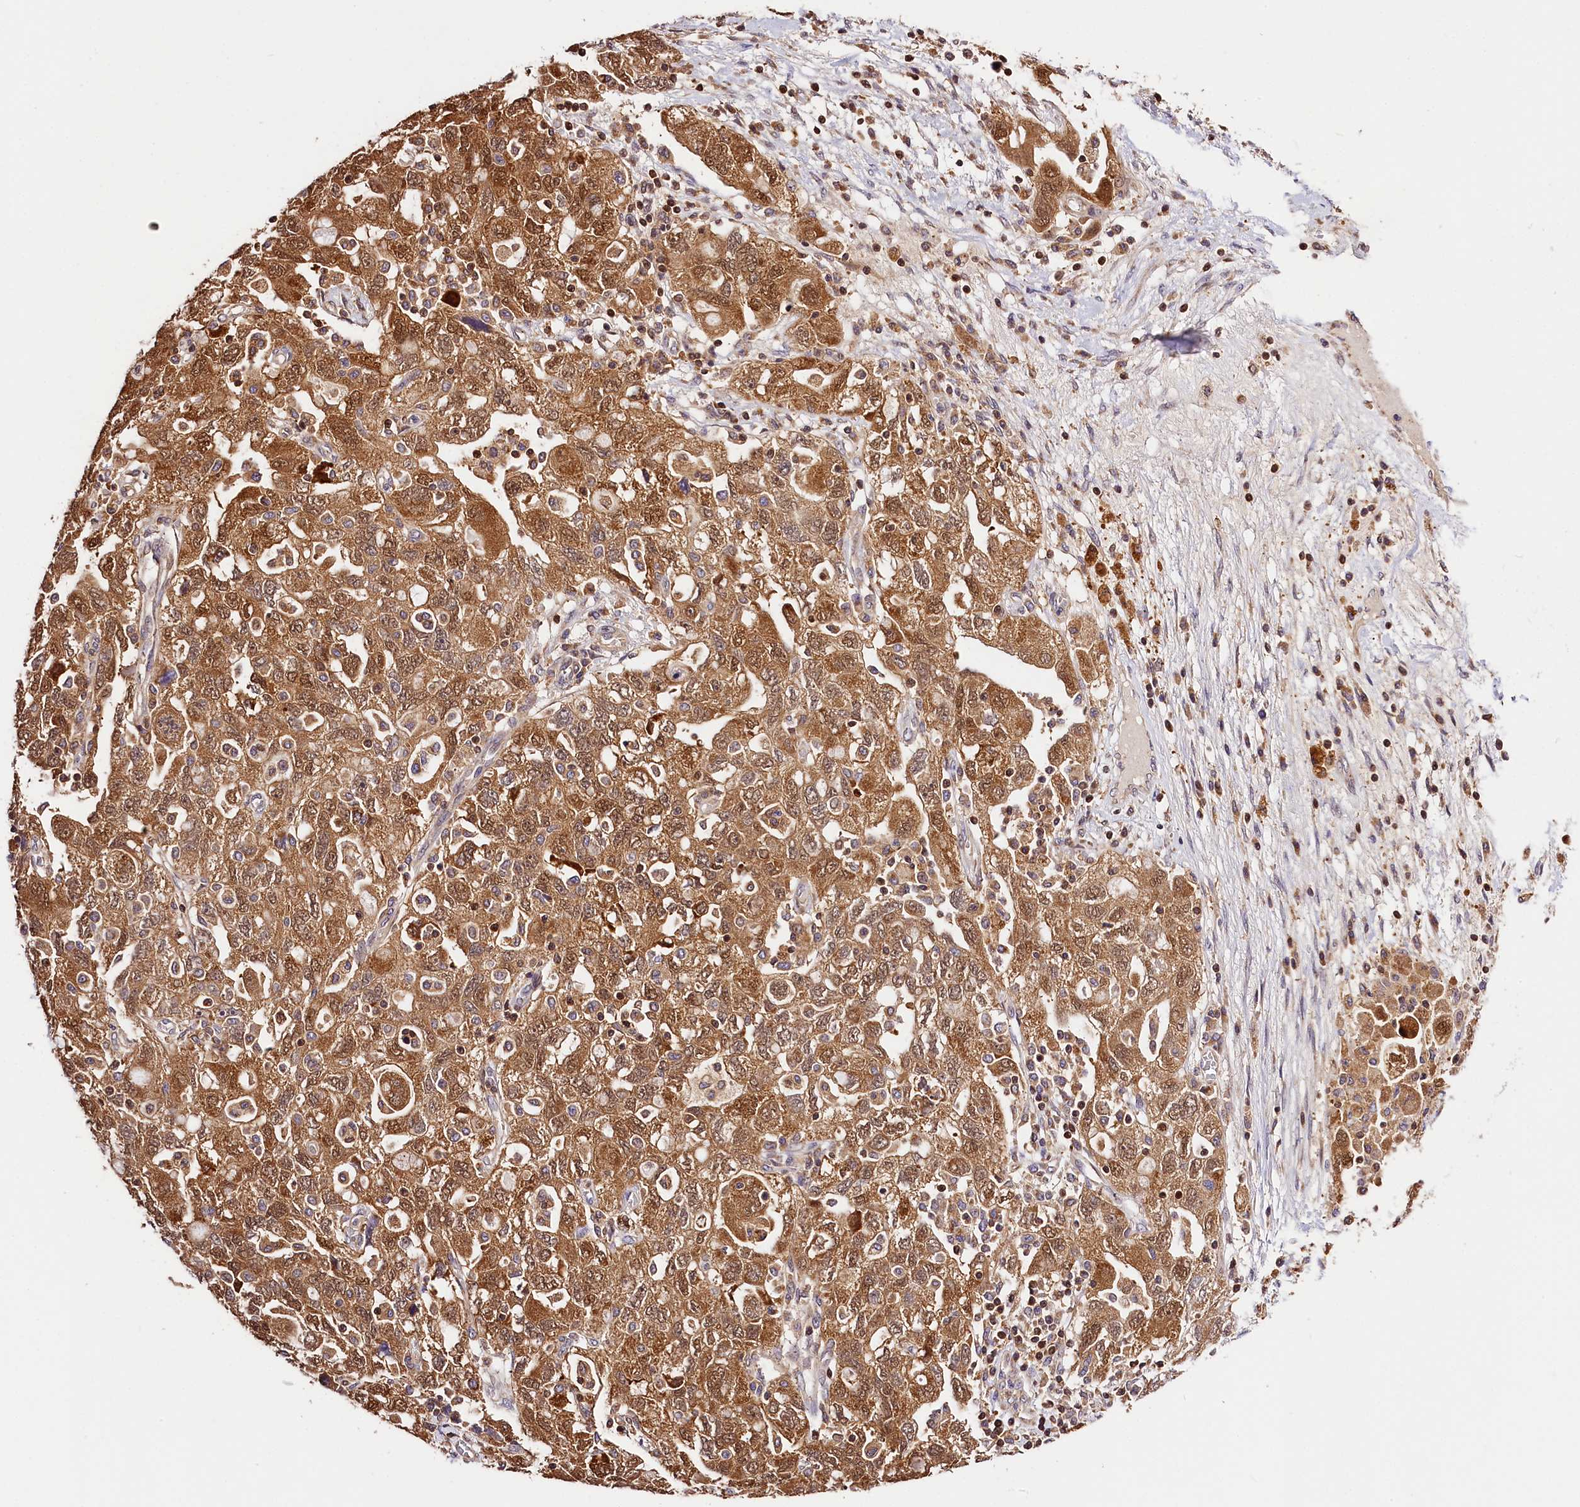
{"staining": {"intensity": "moderate", "quantity": ">75%", "location": "cytoplasmic/membranous,nuclear"}, "tissue": "ovarian cancer", "cell_type": "Tumor cells", "image_type": "cancer", "snomed": [{"axis": "morphology", "description": "Carcinoma, NOS"}, {"axis": "morphology", "description": "Cystadenocarcinoma, serous, NOS"}, {"axis": "topography", "description": "Ovary"}], "caption": "Protein analysis of ovarian cancer tissue demonstrates moderate cytoplasmic/membranous and nuclear staining in about >75% of tumor cells.", "gene": "KPTN", "patient": {"sex": "female", "age": 69}}